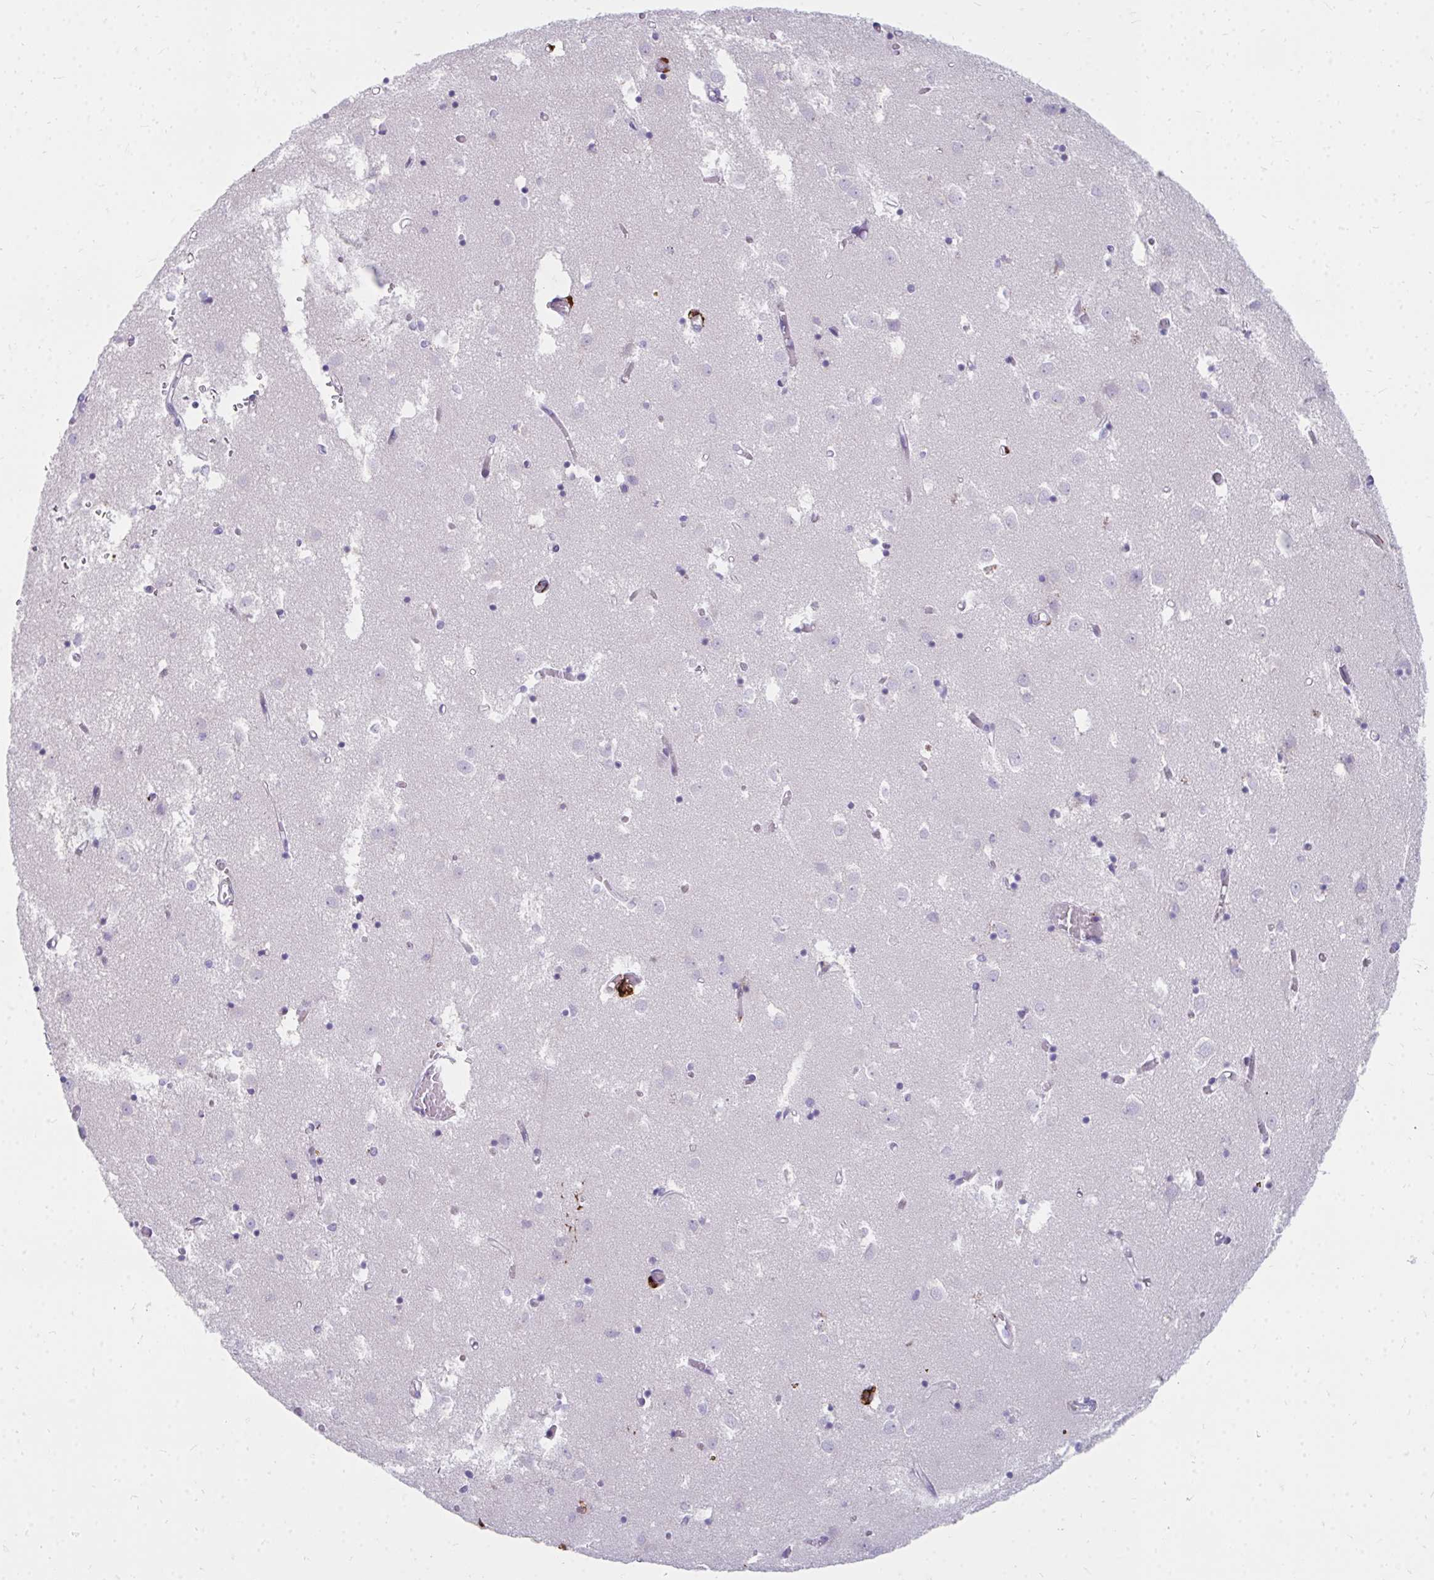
{"staining": {"intensity": "negative", "quantity": "none", "location": "none"}, "tissue": "caudate", "cell_type": "Glial cells", "image_type": "normal", "snomed": [{"axis": "morphology", "description": "Normal tissue, NOS"}, {"axis": "topography", "description": "Lateral ventricle wall"}], "caption": "A photomicrograph of caudate stained for a protein exhibits no brown staining in glial cells.", "gene": "CD163", "patient": {"sex": "male", "age": 70}}